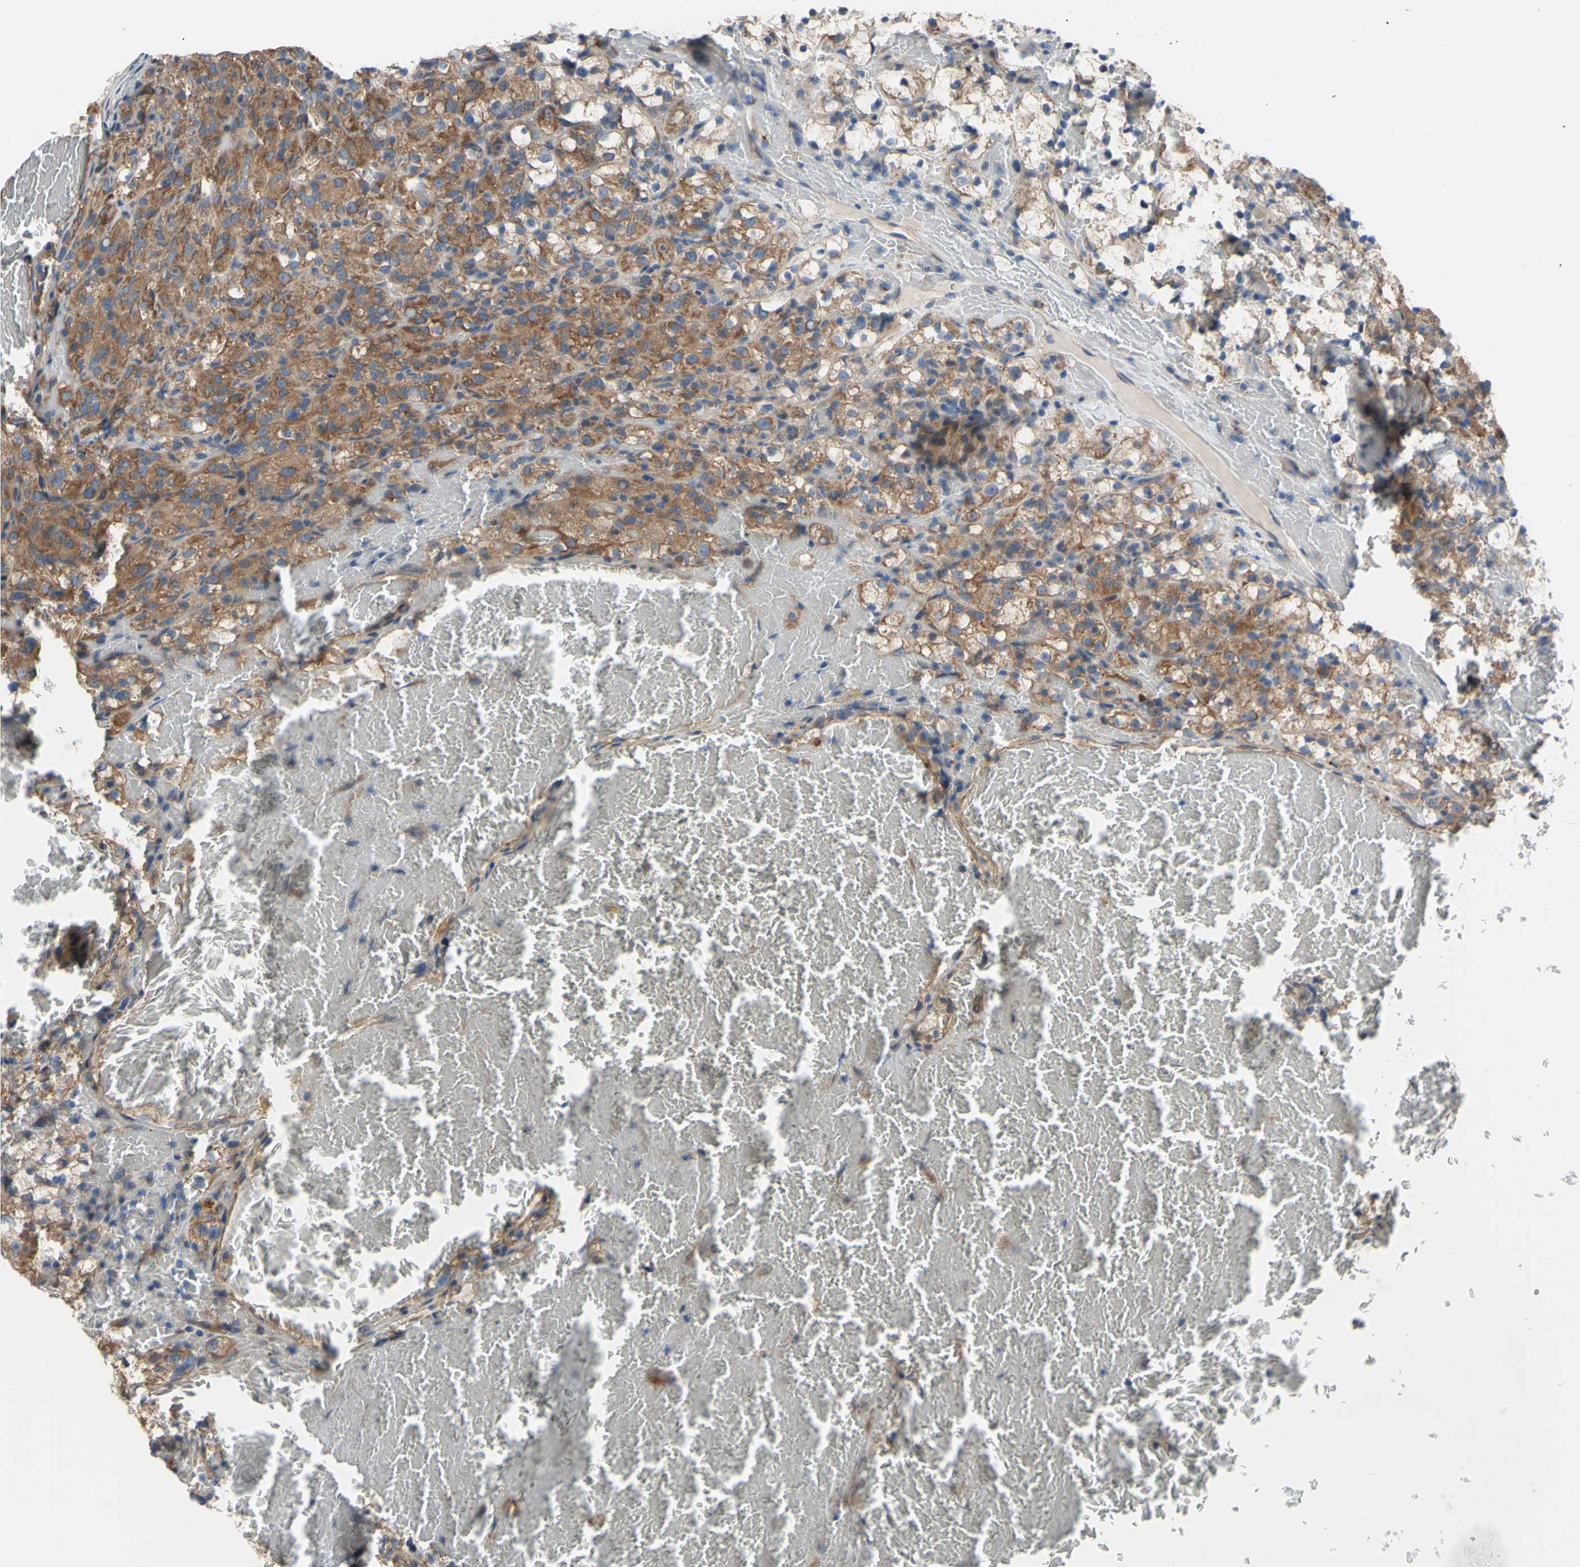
{"staining": {"intensity": "moderate", "quantity": ">75%", "location": "cytoplasmic/membranous"}, "tissue": "renal cancer", "cell_type": "Tumor cells", "image_type": "cancer", "snomed": [{"axis": "morphology", "description": "Adenocarcinoma, NOS"}, {"axis": "topography", "description": "Kidney"}], "caption": "Immunohistochemistry (IHC) photomicrograph of adenocarcinoma (renal) stained for a protein (brown), which shows medium levels of moderate cytoplasmic/membranous staining in approximately >75% of tumor cells.", "gene": "GRAMD2B", "patient": {"sex": "male", "age": 61}}